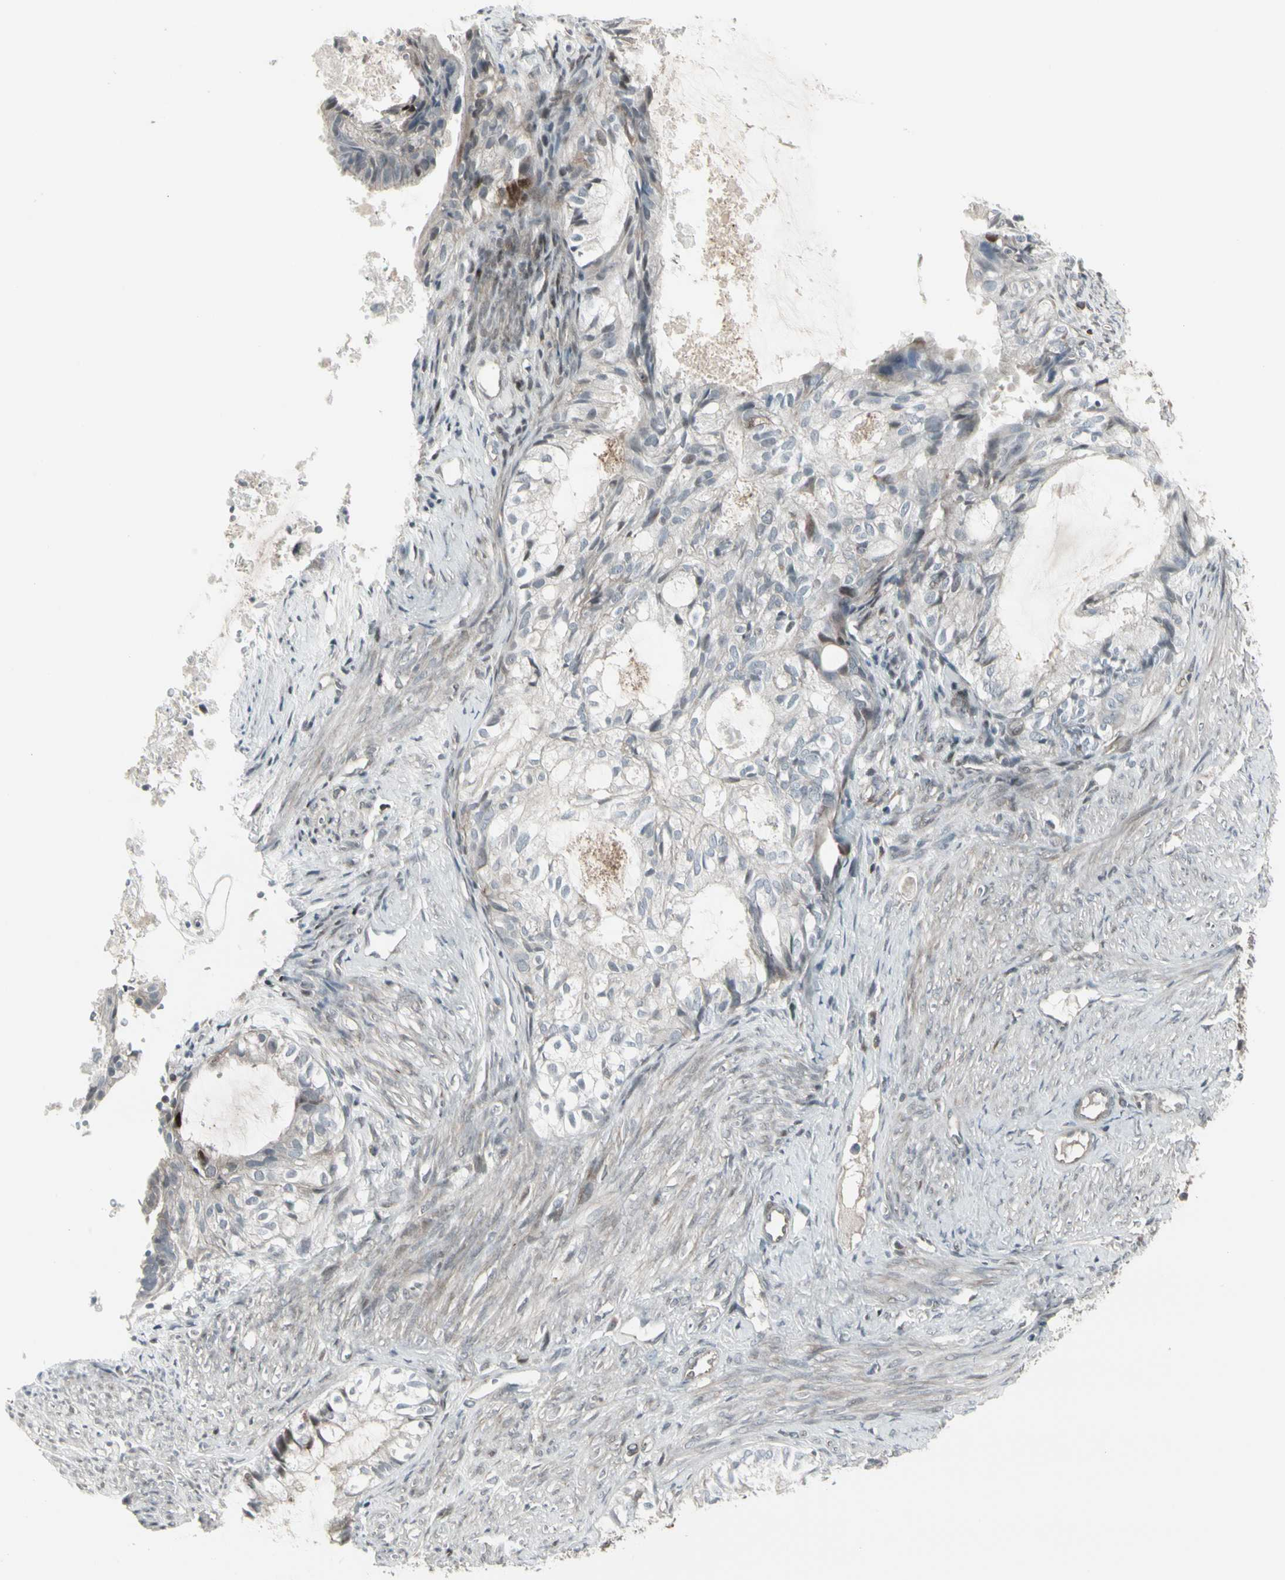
{"staining": {"intensity": "weak", "quantity": "<25%", "location": "cytoplasmic/membranous"}, "tissue": "cervical cancer", "cell_type": "Tumor cells", "image_type": "cancer", "snomed": [{"axis": "morphology", "description": "Normal tissue, NOS"}, {"axis": "morphology", "description": "Adenocarcinoma, NOS"}, {"axis": "topography", "description": "Cervix"}, {"axis": "topography", "description": "Endometrium"}], "caption": "The photomicrograph exhibits no significant staining in tumor cells of cervical cancer.", "gene": "IGFBP6", "patient": {"sex": "female", "age": 86}}